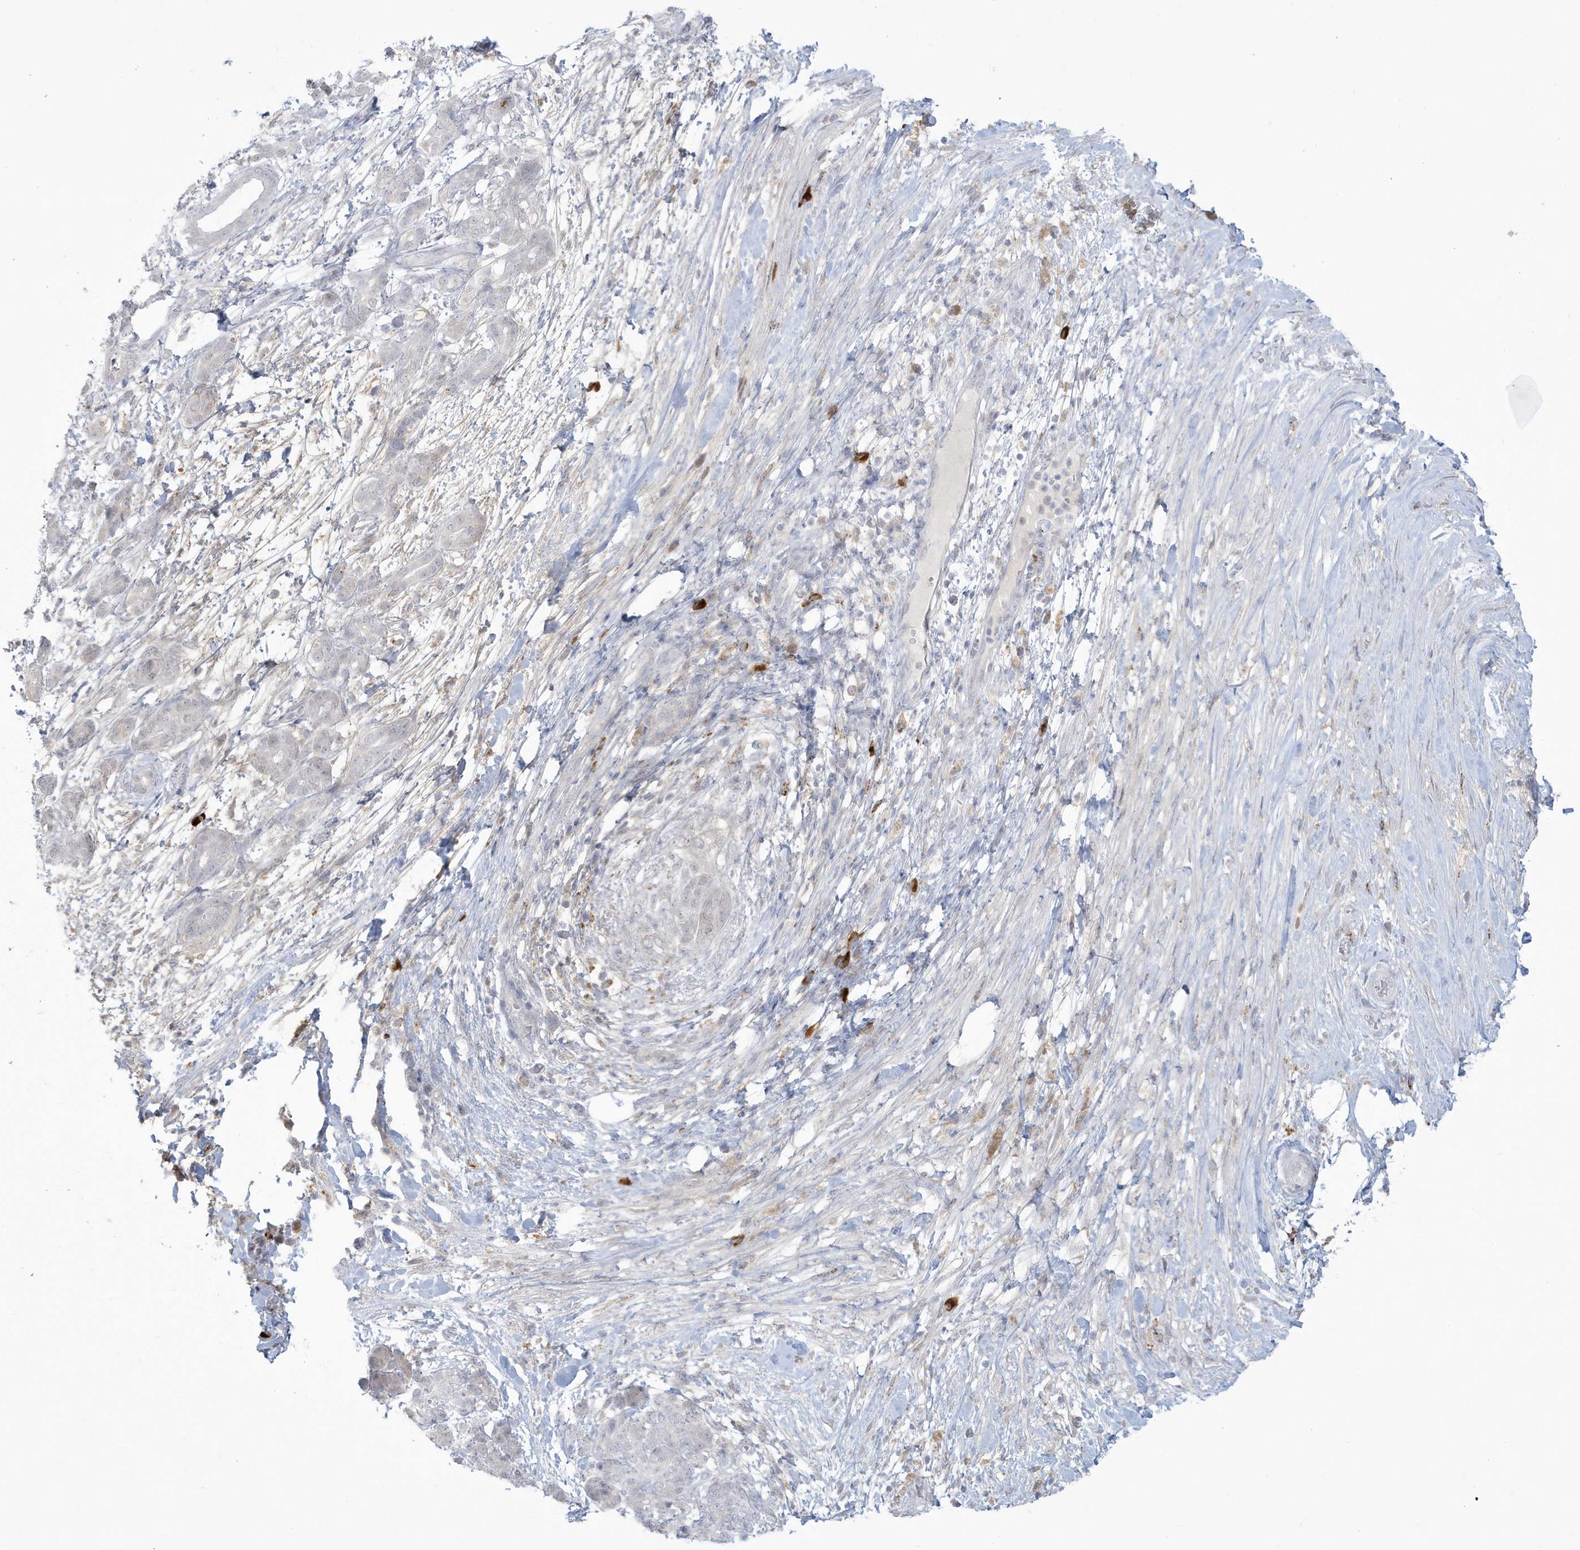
{"staining": {"intensity": "negative", "quantity": "none", "location": "none"}, "tissue": "pancreatic cancer", "cell_type": "Tumor cells", "image_type": "cancer", "snomed": [{"axis": "morphology", "description": "Adenocarcinoma, NOS"}, {"axis": "topography", "description": "Pancreas"}], "caption": "Tumor cells show no significant protein positivity in adenocarcinoma (pancreatic). (Brightfield microscopy of DAB IHC at high magnification).", "gene": "HERC6", "patient": {"sex": "female", "age": 55}}